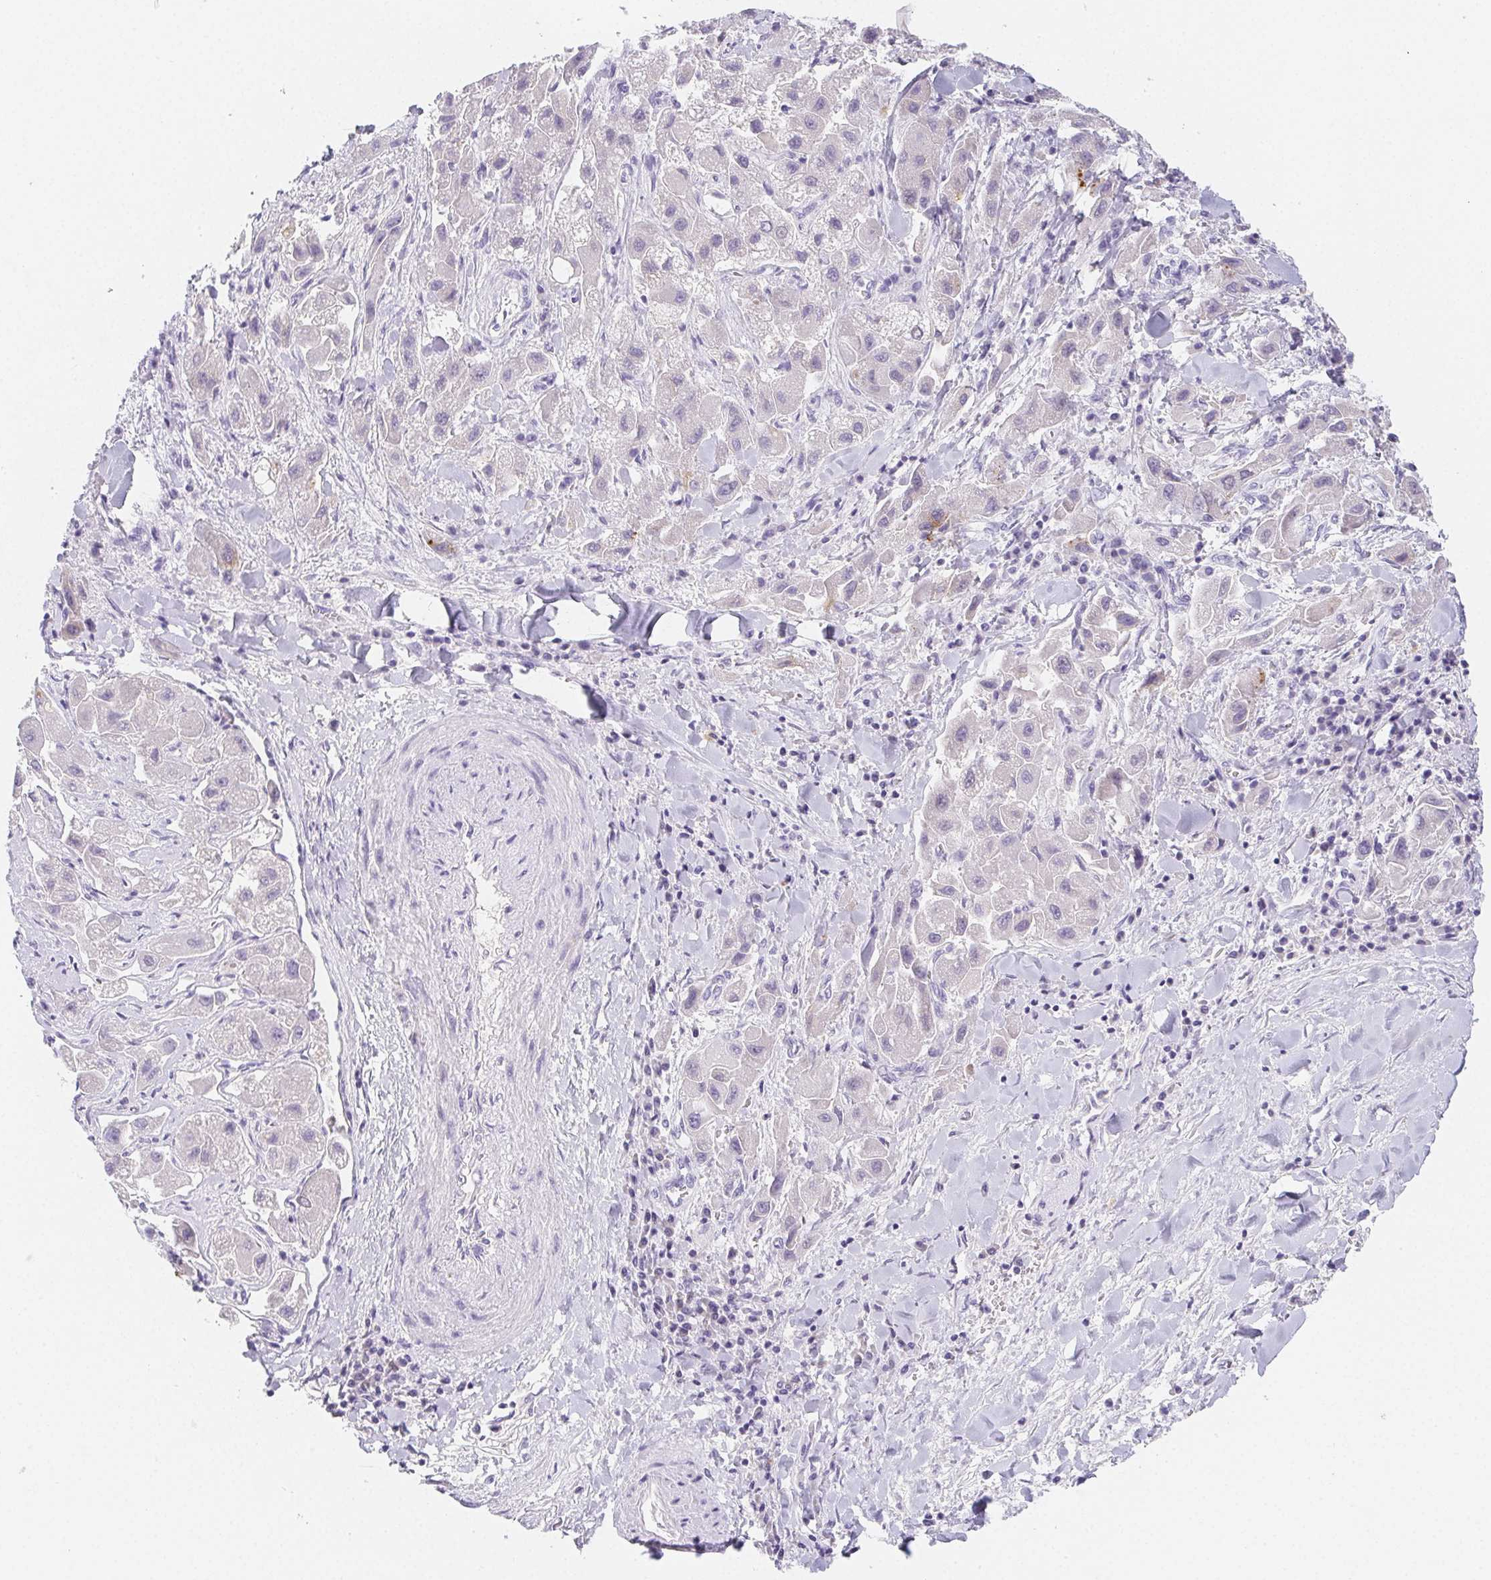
{"staining": {"intensity": "negative", "quantity": "none", "location": "none"}, "tissue": "liver cancer", "cell_type": "Tumor cells", "image_type": "cancer", "snomed": [{"axis": "morphology", "description": "Carcinoma, Hepatocellular, NOS"}, {"axis": "topography", "description": "Liver"}], "caption": "Tumor cells show no significant protein expression in liver cancer (hepatocellular carcinoma).", "gene": "ITIH2", "patient": {"sex": "male", "age": 24}}